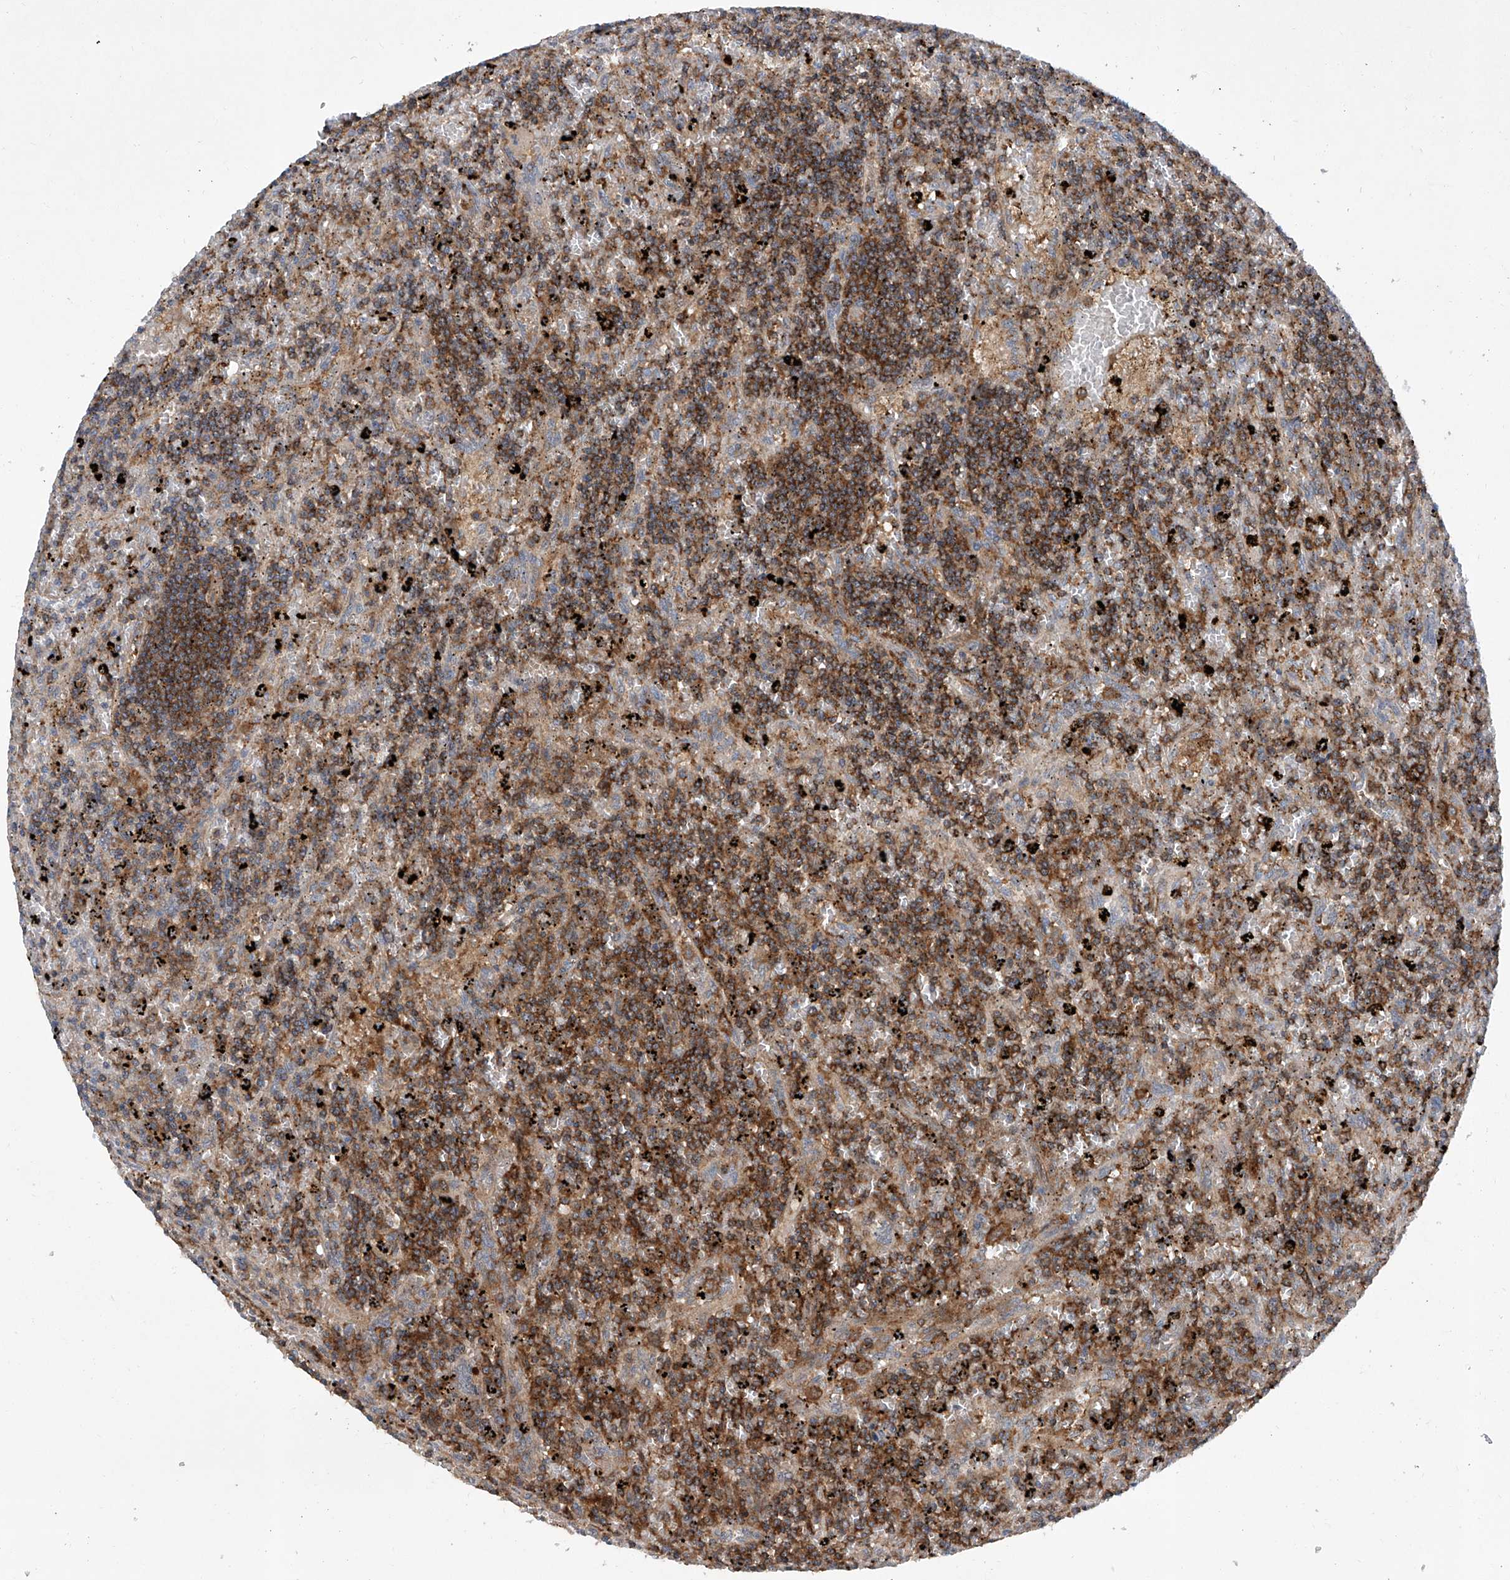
{"staining": {"intensity": "strong", "quantity": ">75%", "location": "cytoplasmic/membranous"}, "tissue": "lymphoma", "cell_type": "Tumor cells", "image_type": "cancer", "snomed": [{"axis": "morphology", "description": "Malignant lymphoma, non-Hodgkin's type, Low grade"}, {"axis": "topography", "description": "Spleen"}], "caption": "Immunohistochemistry staining of low-grade malignant lymphoma, non-Hodgkin's type, which displays high levels of strong cytoplasmic/membranous positivity in approximately >75% of tumor cells indicating strong cytoplasmic/membranous protein staining. The staining was performed using DAB (3,3'-diaminobenzidine) (brown) for protein detection and nuclei were counterstained in hematoxylin (blue).", "gene": "SMAP1", "patient": {"sex": "male", "age": 76}}